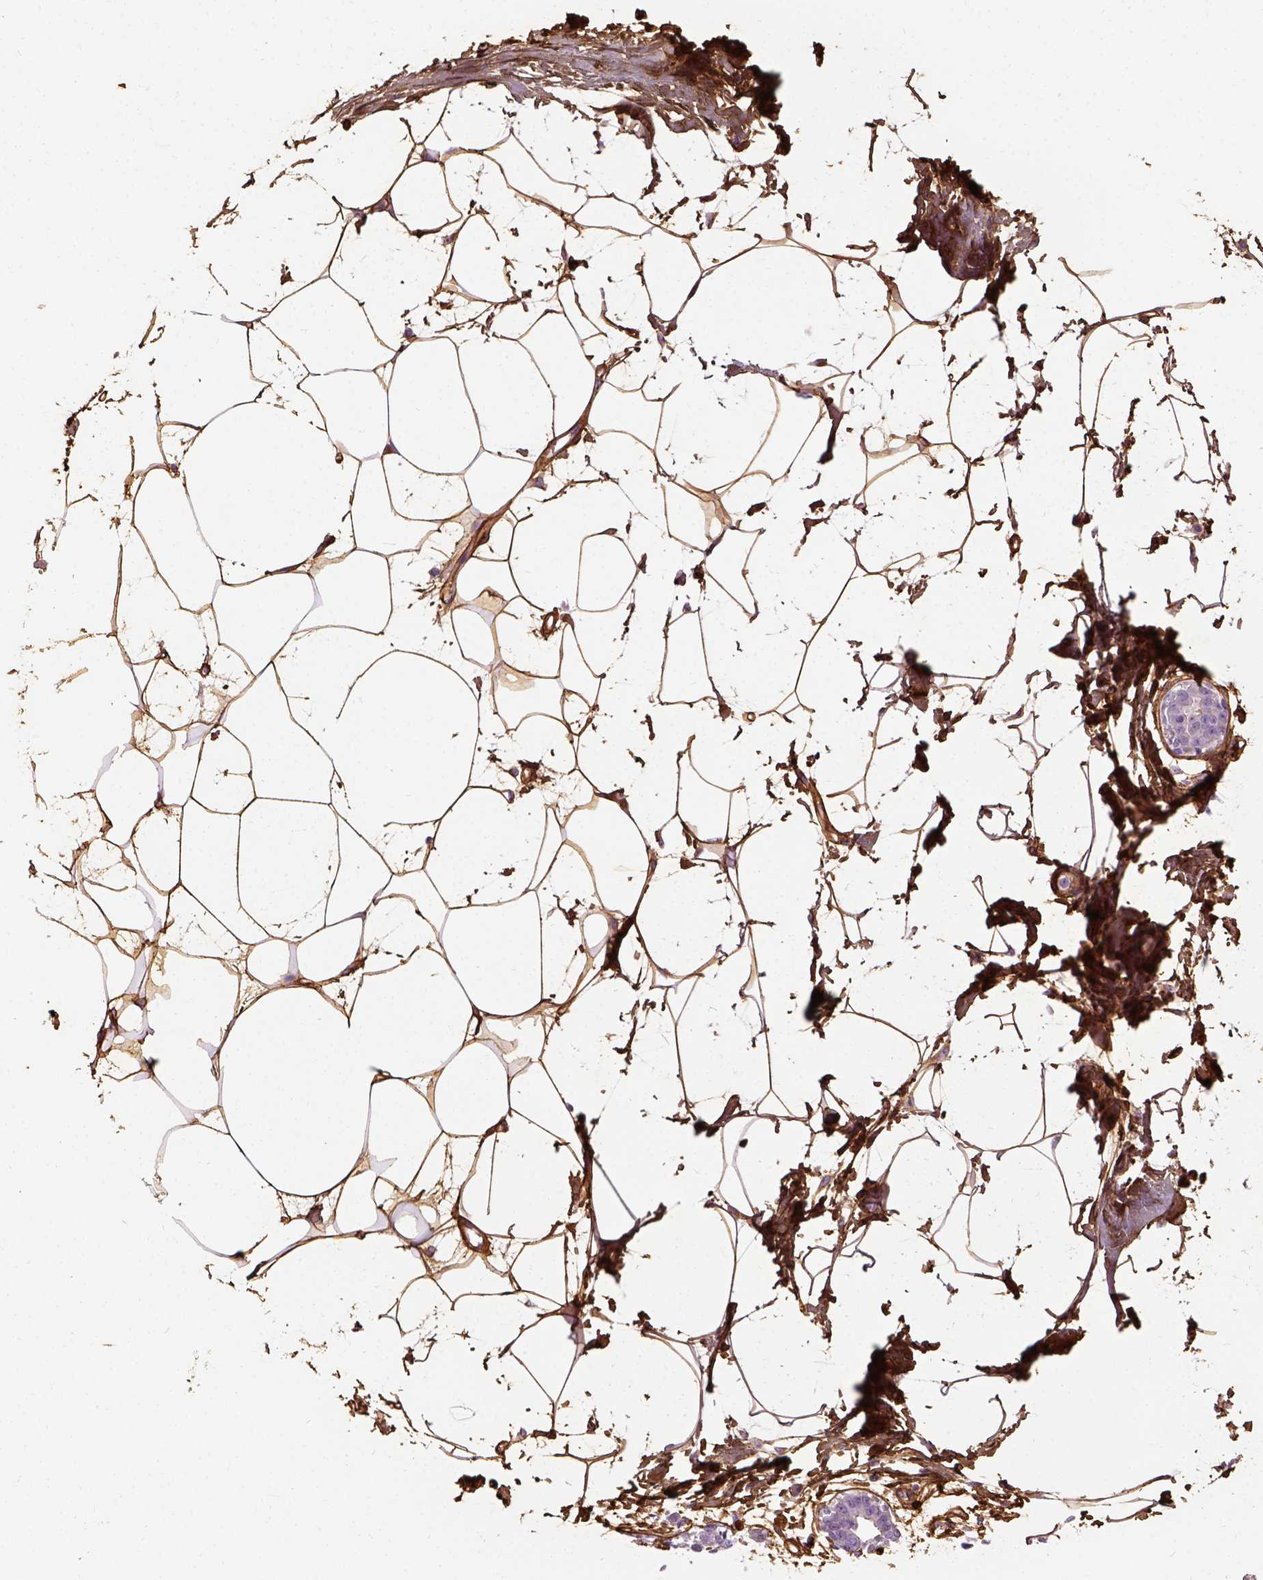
{"staining": {"intensity": "strong", "quantity": ">75%", "location": "cytoplasmic/membranous"}, "tissue": "breast", "cell_type": "Adipocytes", "image_type": "normal", "snomed": [{"axis": "morphology", "description": "Normal tissue, NOS"}, {"axis": "topography", "description": "Breast"}], "caption": "Immunohistochemistry of unremarkable human breast exhibits high levels of strong cytoplasmic/membranous positivity in approximately >75% of adipocytes. (Stains: DAB (3,3'-diaminobenzidine) in brown, nuclei in blue, Microscopy: brightfield microscopy at high magnification).", "gene": "COL6A2", "patient": {"sex": "female", "age": 45}}